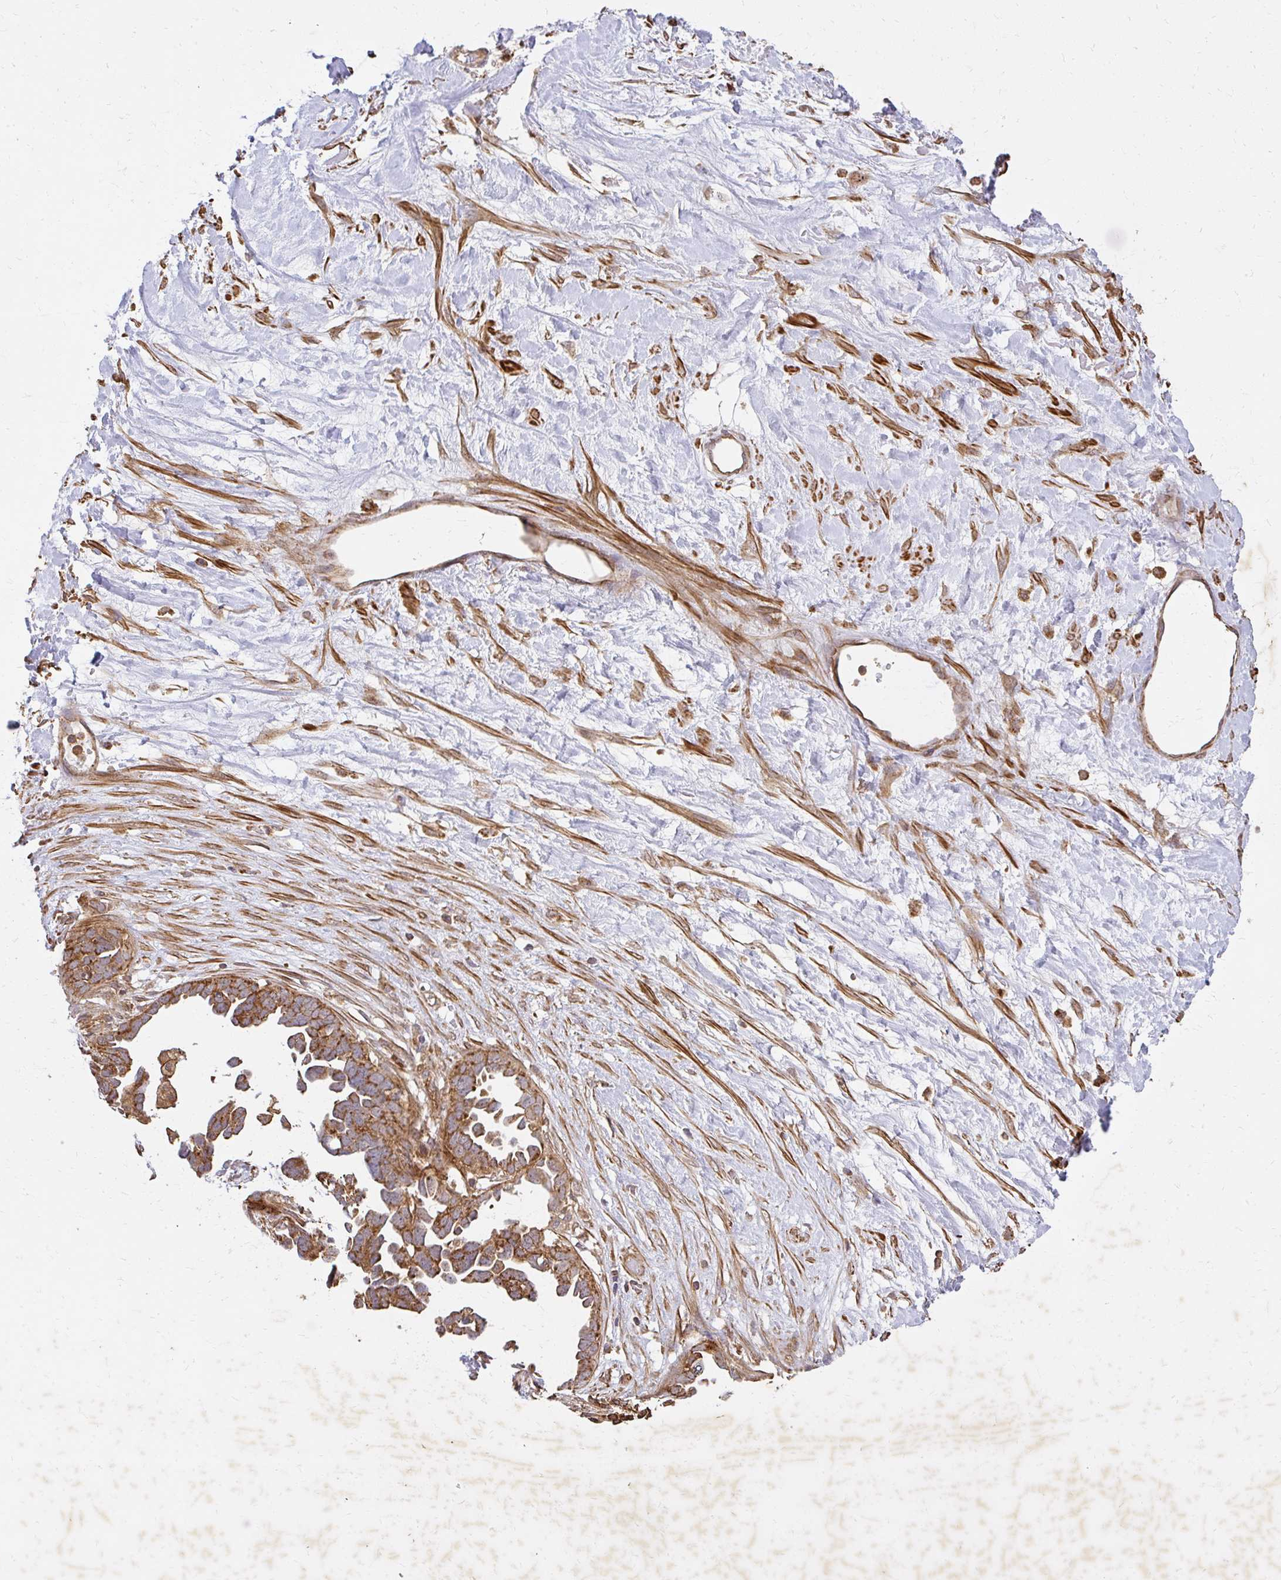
{"staining": {"intensity": "moderate", "quantity": ">75%", "location": "cytoplasmic/membranous"}, "tissue": "ovarian cancer", "cell_type": "Tumor cells", "image_type": "cancer", "snomed": [{"axis": "morphology", "description": "Cystadenocarcinoma, serous, NOS"}, {"axis": "topography", "description": "Ovary"}], "caption": "Ovarian cancer stained for a protein demonstrates moderate cytoplasmic/membranous positivity in tumor cells.", "gene": "GNS", "patient": {"sex": "female", "age": 54}}